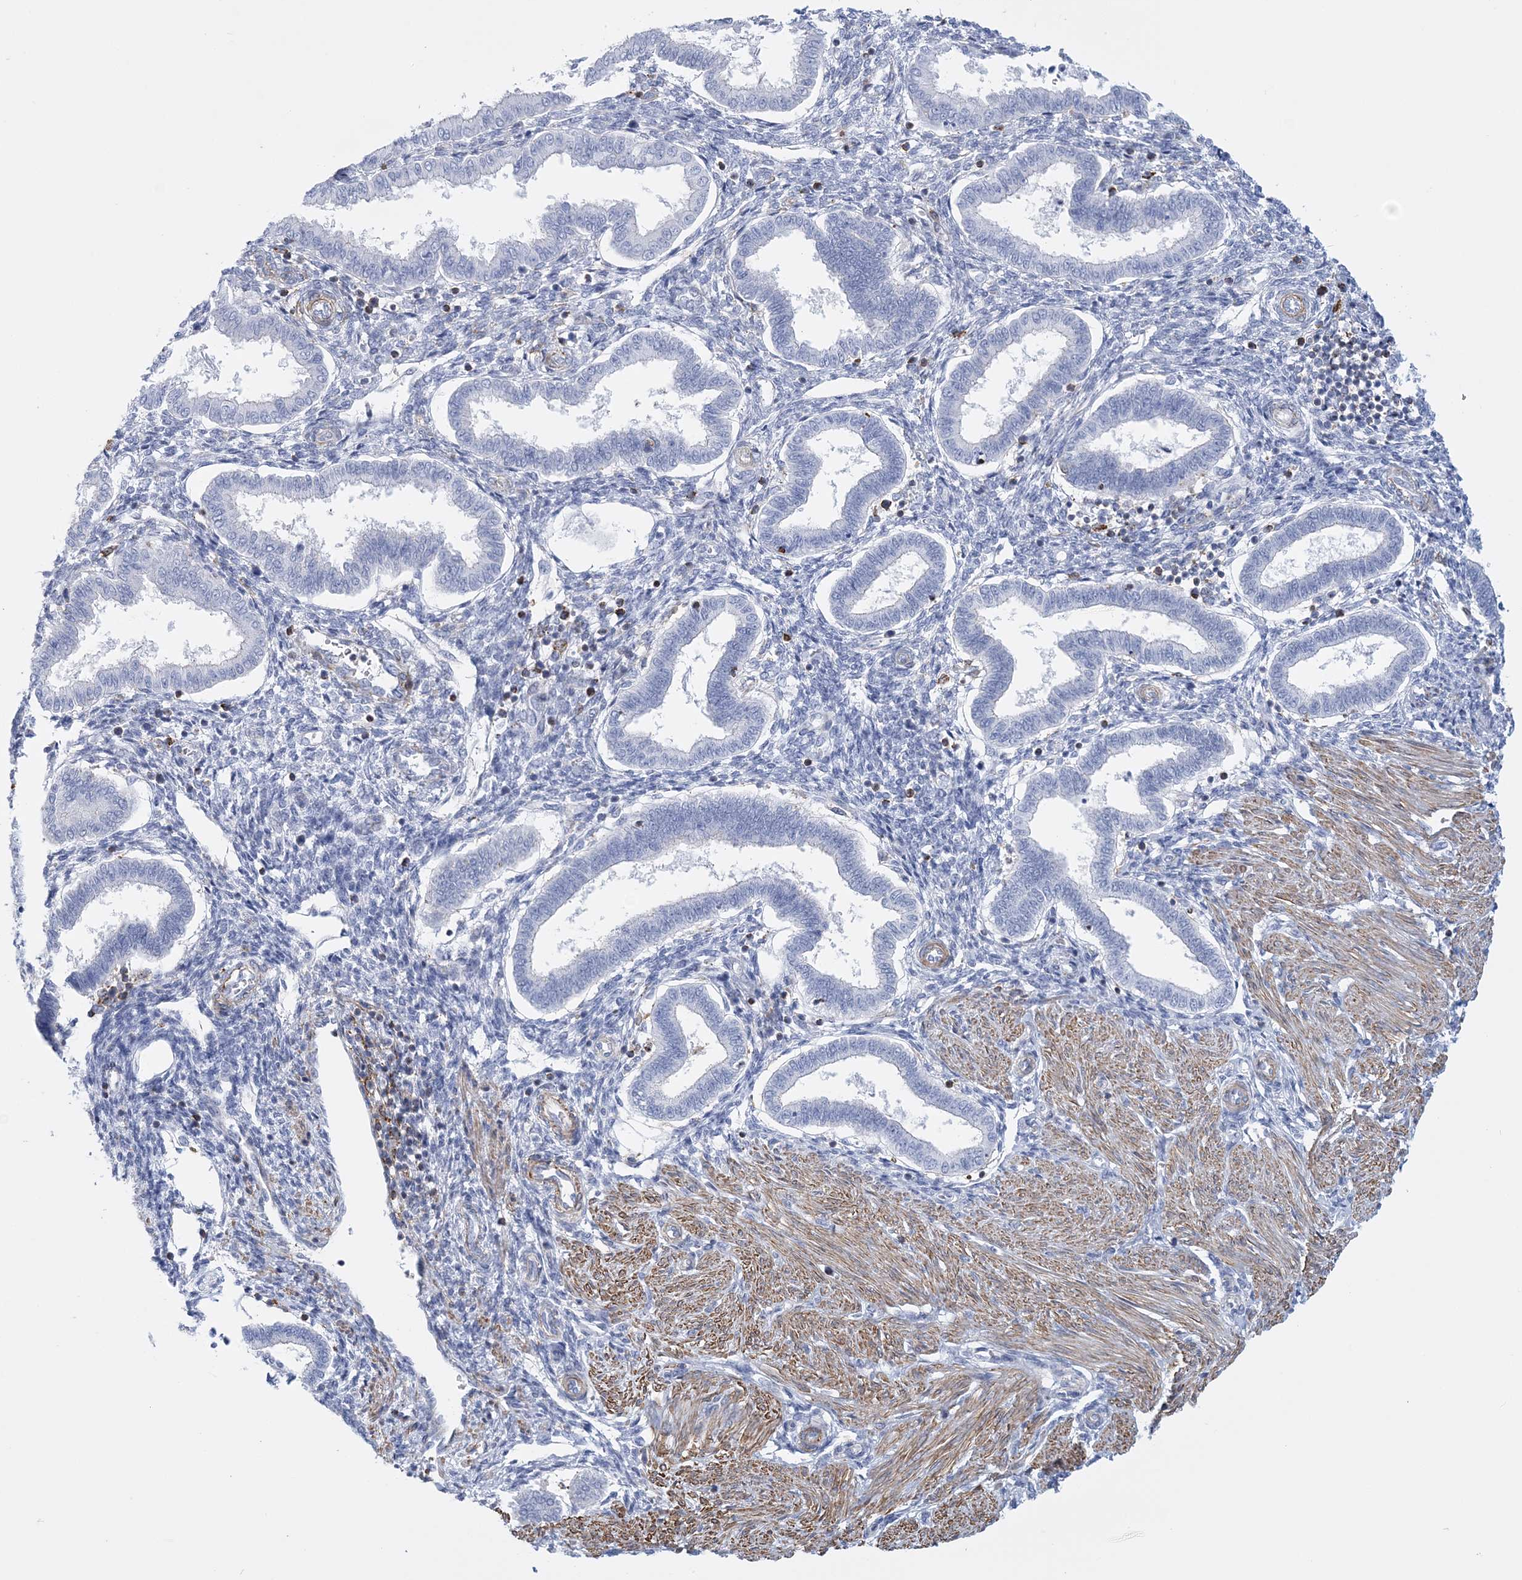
{"staining": {"intensity": "negative", "quantity": "none", "location": "none"}, "tissue": "endometrium", "cell_type": "Cells in endometrial stroma", "image_type": "normal", "snomed": [{"axis": "morphology", "description": "Normal tissue, NOS"}, {"axis": "topography", "description": "Endometrium"}], "caption": "DAB immunohistochemical staining of normal human endometrium reveals no significant positivity in cells in endometrial stroma. (Brightfield microscopy of DAB (3,3'-diaminobenzidine) IHC at high magnification).", "gene": "C11orf21", "patient": {"sex": "female", "age": 24}}